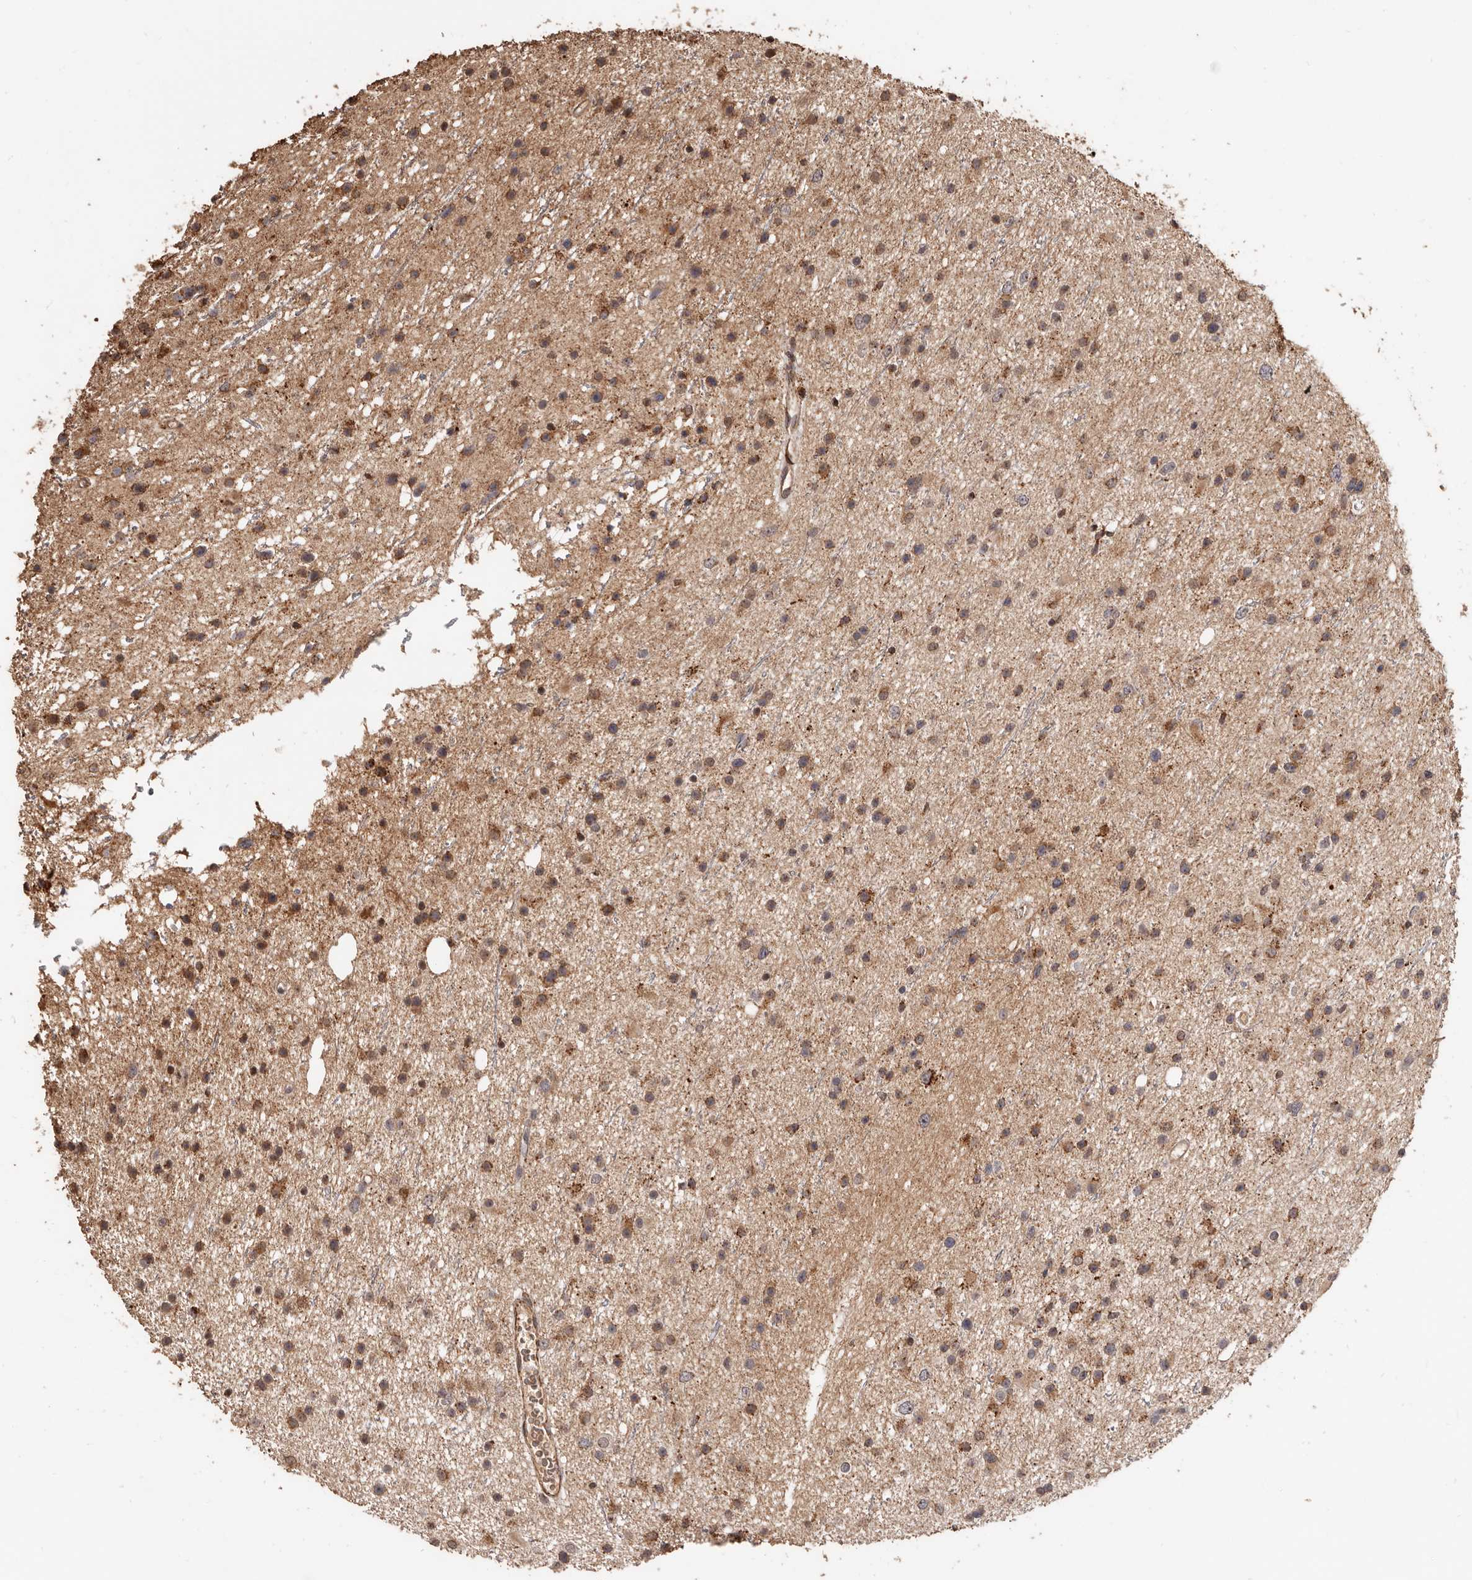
{"staining": {"intensity": "moderate", "quantity": ">75%", "location": "cytoplasmic/membranous"}, "tissue": "glioma", "cell_type": "Tumor cells", "image_type": "cancer", "snomed": [{"axis": "morphology", "description": "Glioma, malignant, Low grade"}, {"axis": "topography", "description": "Cerebral cortex"}], "caption": "Human malignant glioma (low-grade) stained with a protein marker exhibits moderate staining in tumor cells.", "gene": "AKAP7", "patient": {"sex": "female", "age": 39}}